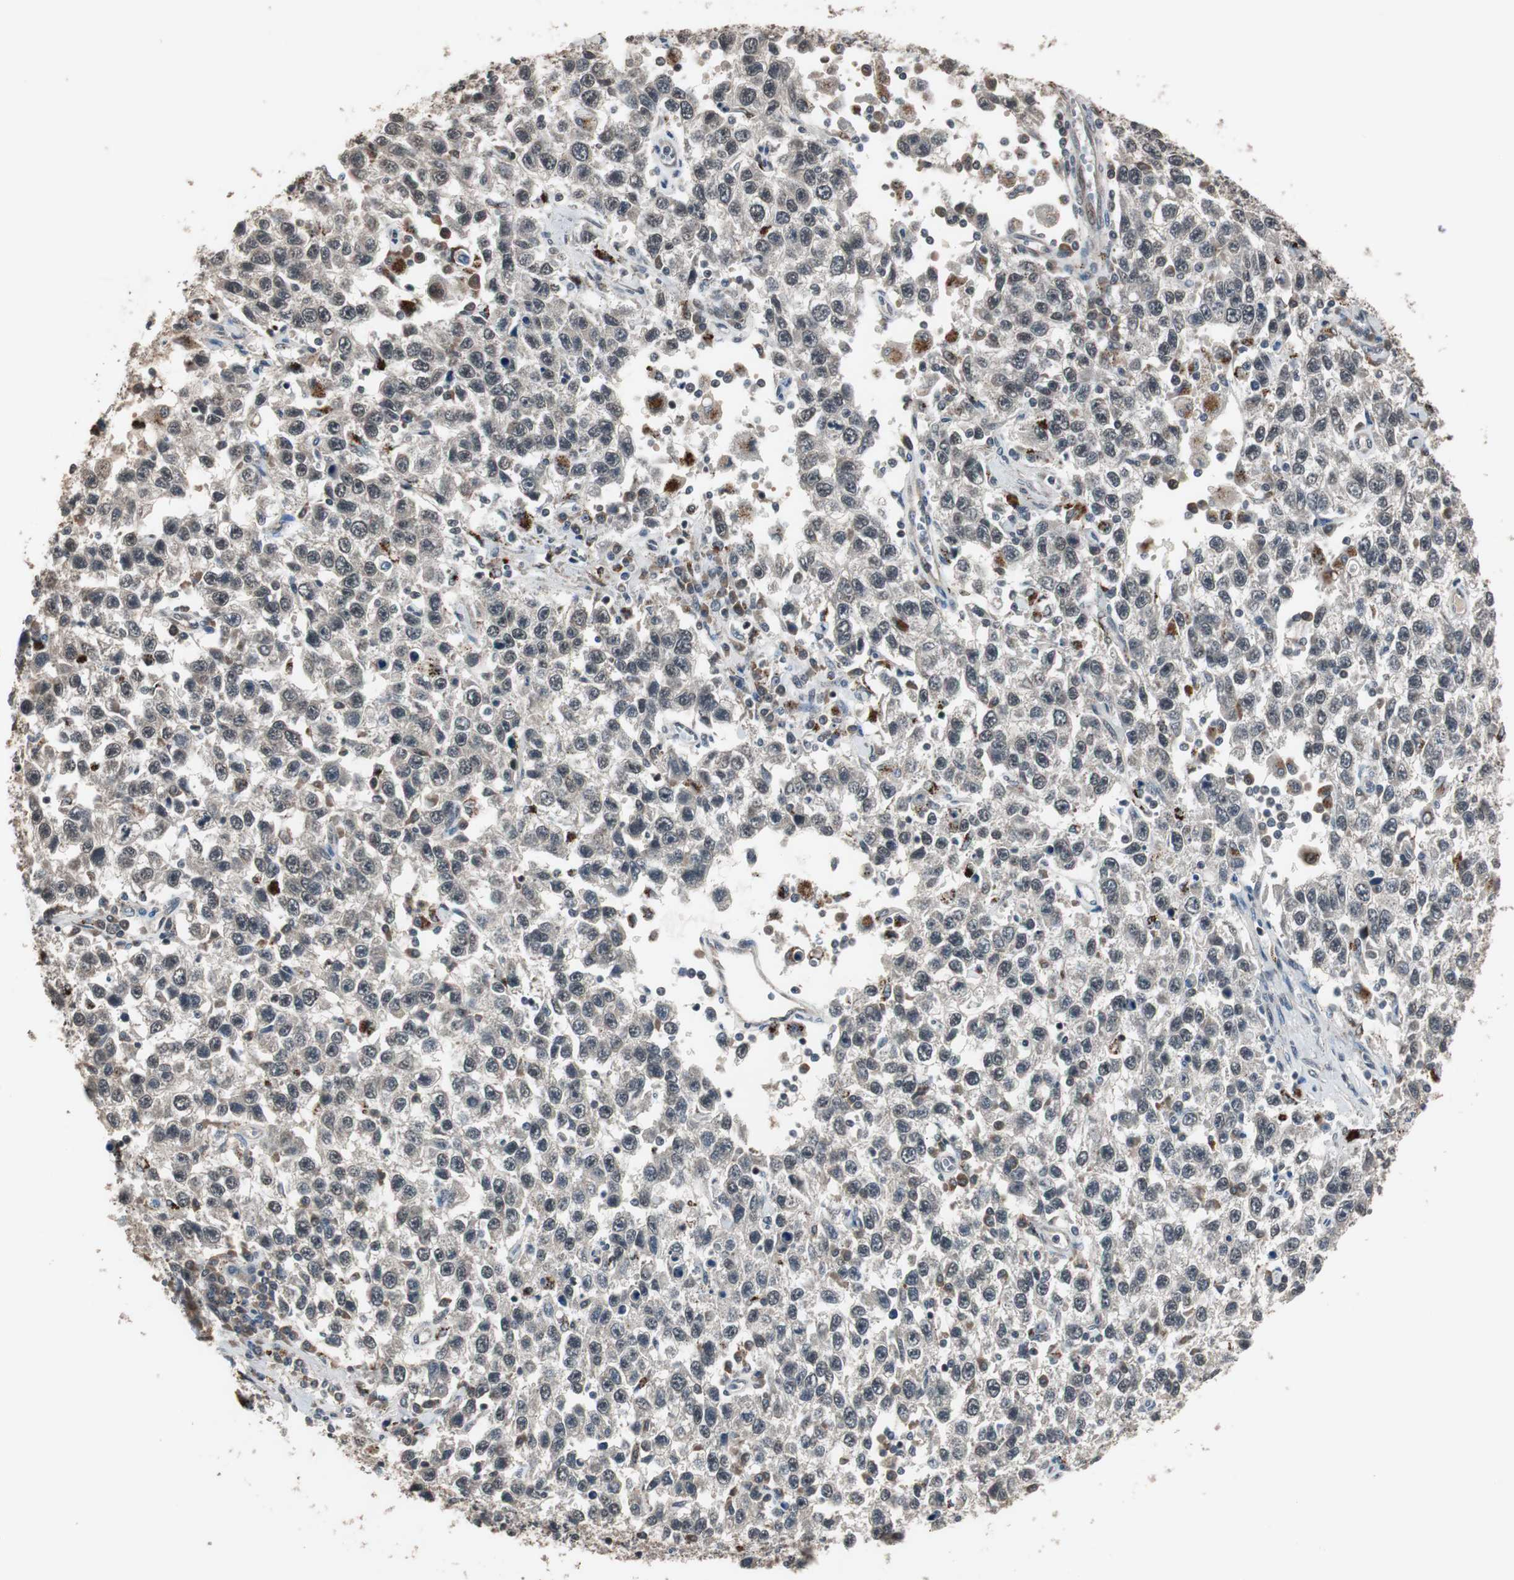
{"staining": {"intensity": "negative", "quantity": "none", "location": "none"}, "tissue": "testis cancer", "cell_type": "Tumor cells", "image_type": "cancer", "snomed": [{"axis": "morphology", "description": "Seminoma, NOS"}, {"axis": "topography", "description": "Testis"}], "caption": "This micrograph is of testis cancer stained with immunohistochemistry (IHC) to label a protein in brown with the nuclei are counter-stained blue. There is no expression in tumor cells. (DAB immunohistochemistry (IHC) with hematoxylin counter stain).", "gene": "BOLA1", "patient": {"sex": "male", "age": 41}}